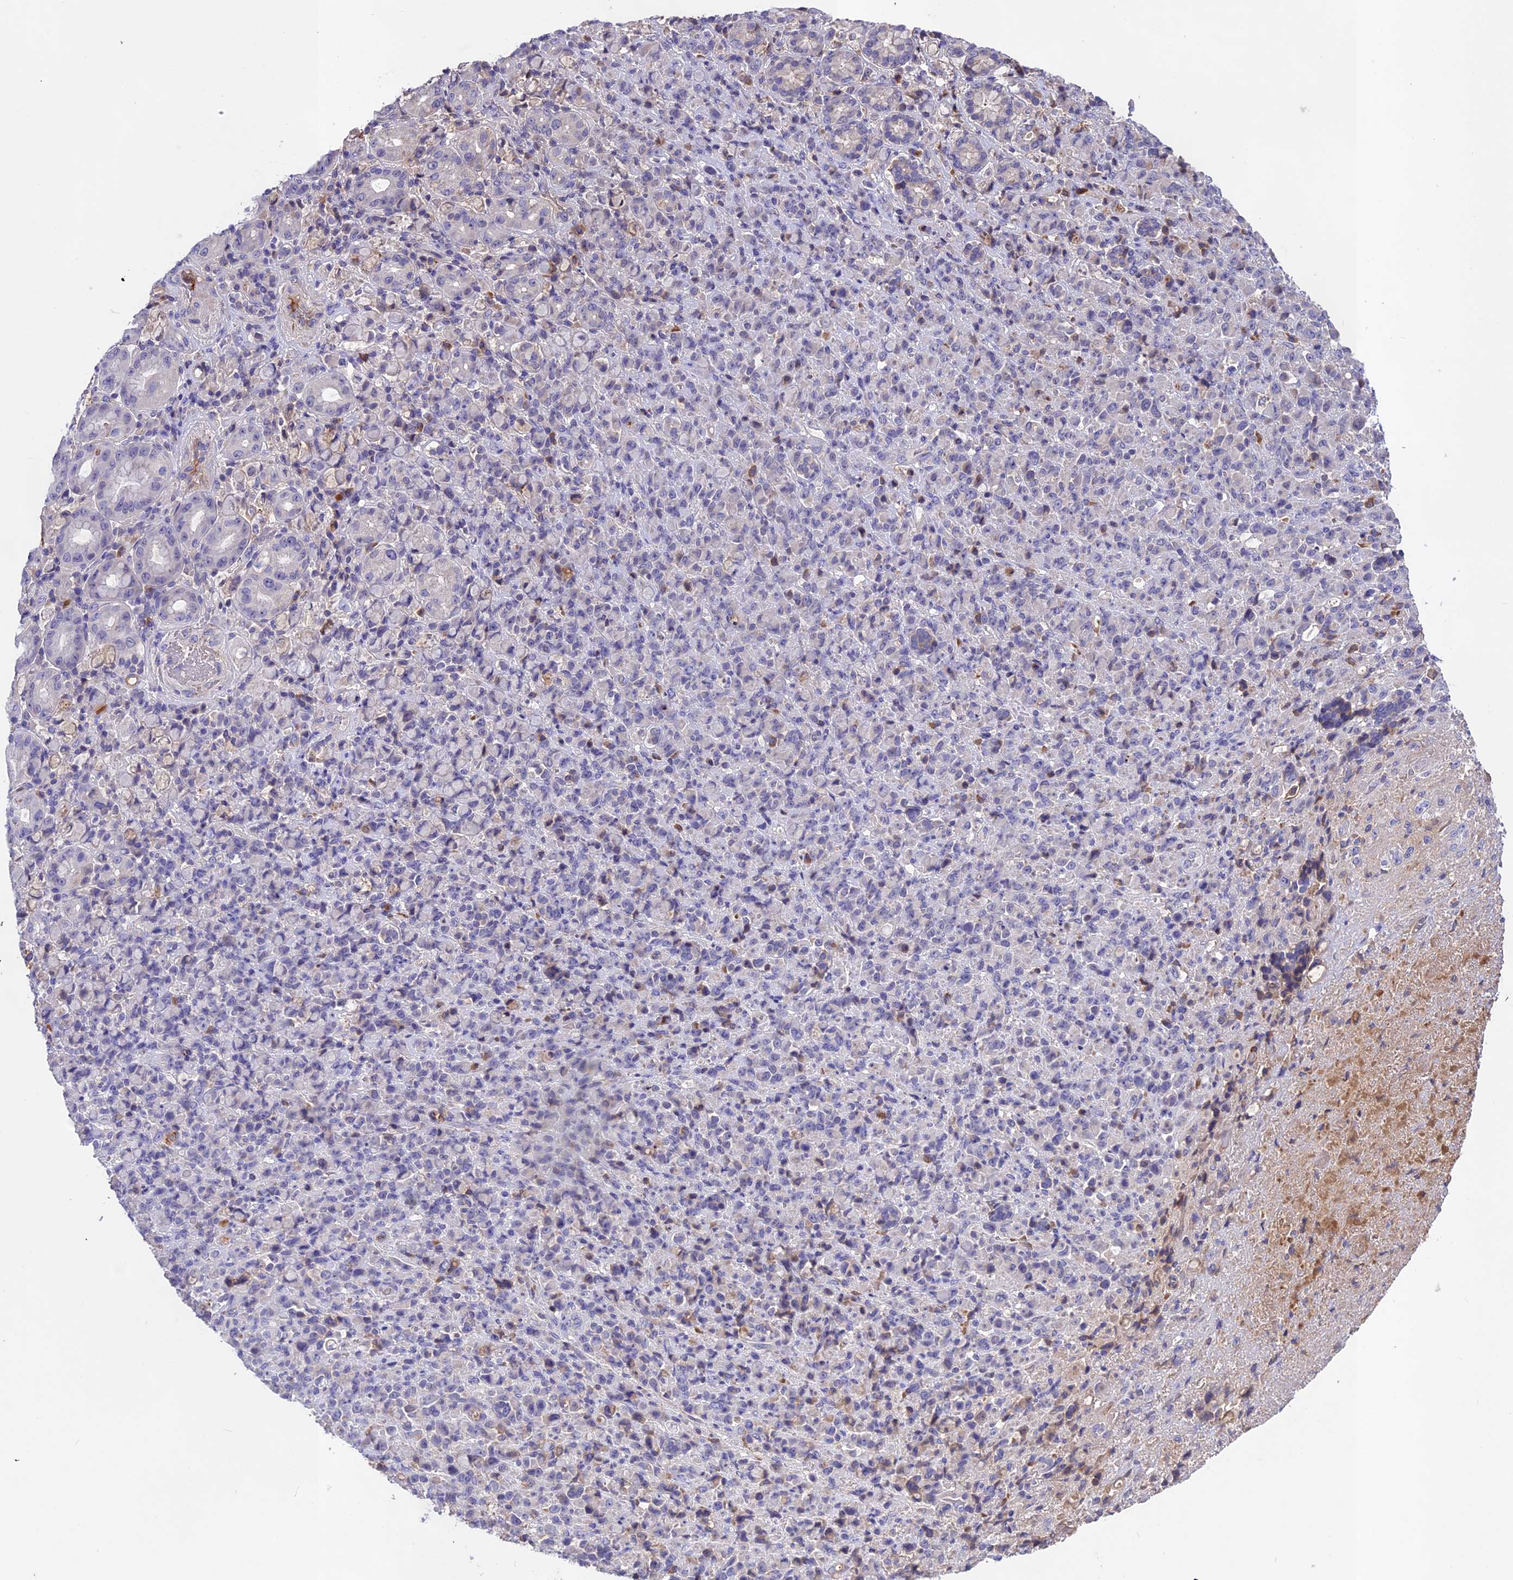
{"staining": {"intensity": "negative", "quantity": "none", "location": "none"}, "tissue": "stomach cancer", "cell_type": "Tumor cells", "image_type": "cancer", "snomed": [{"axis": "morphology", "description": "Normal tissue, NOS"}, {"axis": "morphology", "description": "Adenocarcinoma, NOS"}, {"axis": "topography", "description": "Stomach"}], "caption": "A photomicrograph of adenocarcinoma (stomach) stained for a protein demonstrates no brown staining in tumor cells.", "gene": "ADO", "patient": {"sex": "female", "age": 79}}